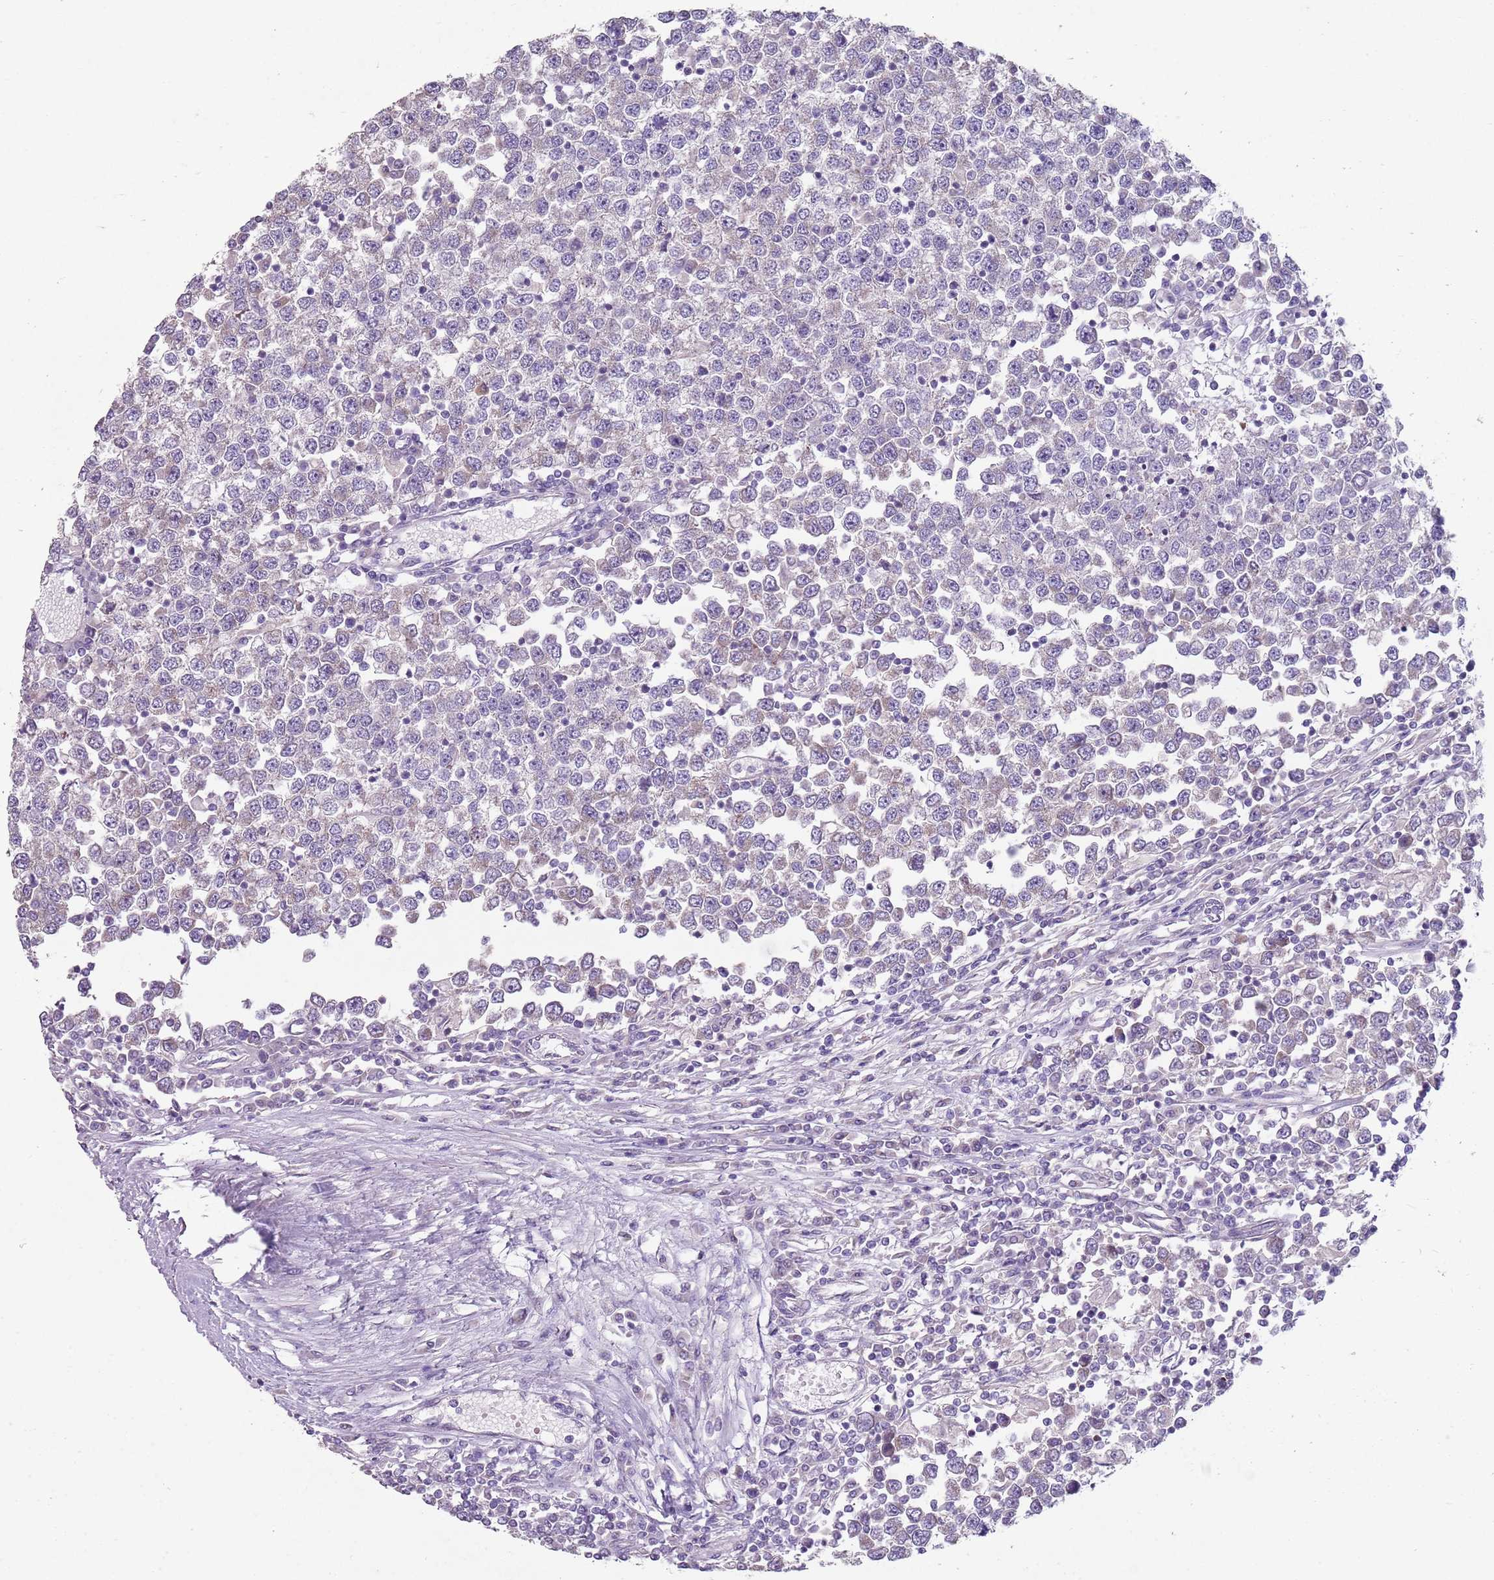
{"staining": {"intensity": "negative", "quantity": "none", "location": "none"}, "tissue": "testis cancer", "cell_type": "Tumor cells", "image_type": "cancer", "snomed": [{"axis": "morphology", "description": "Seminoma, NOS"}, {"axis": "topography", "description": "Testis"}], "caption": "Immunohistochemical staining of human seminoma (testis) displays no significant expression in tumor cells.", "gene": "ZNF583", "patient": {"sex": "male", "age": 65}}